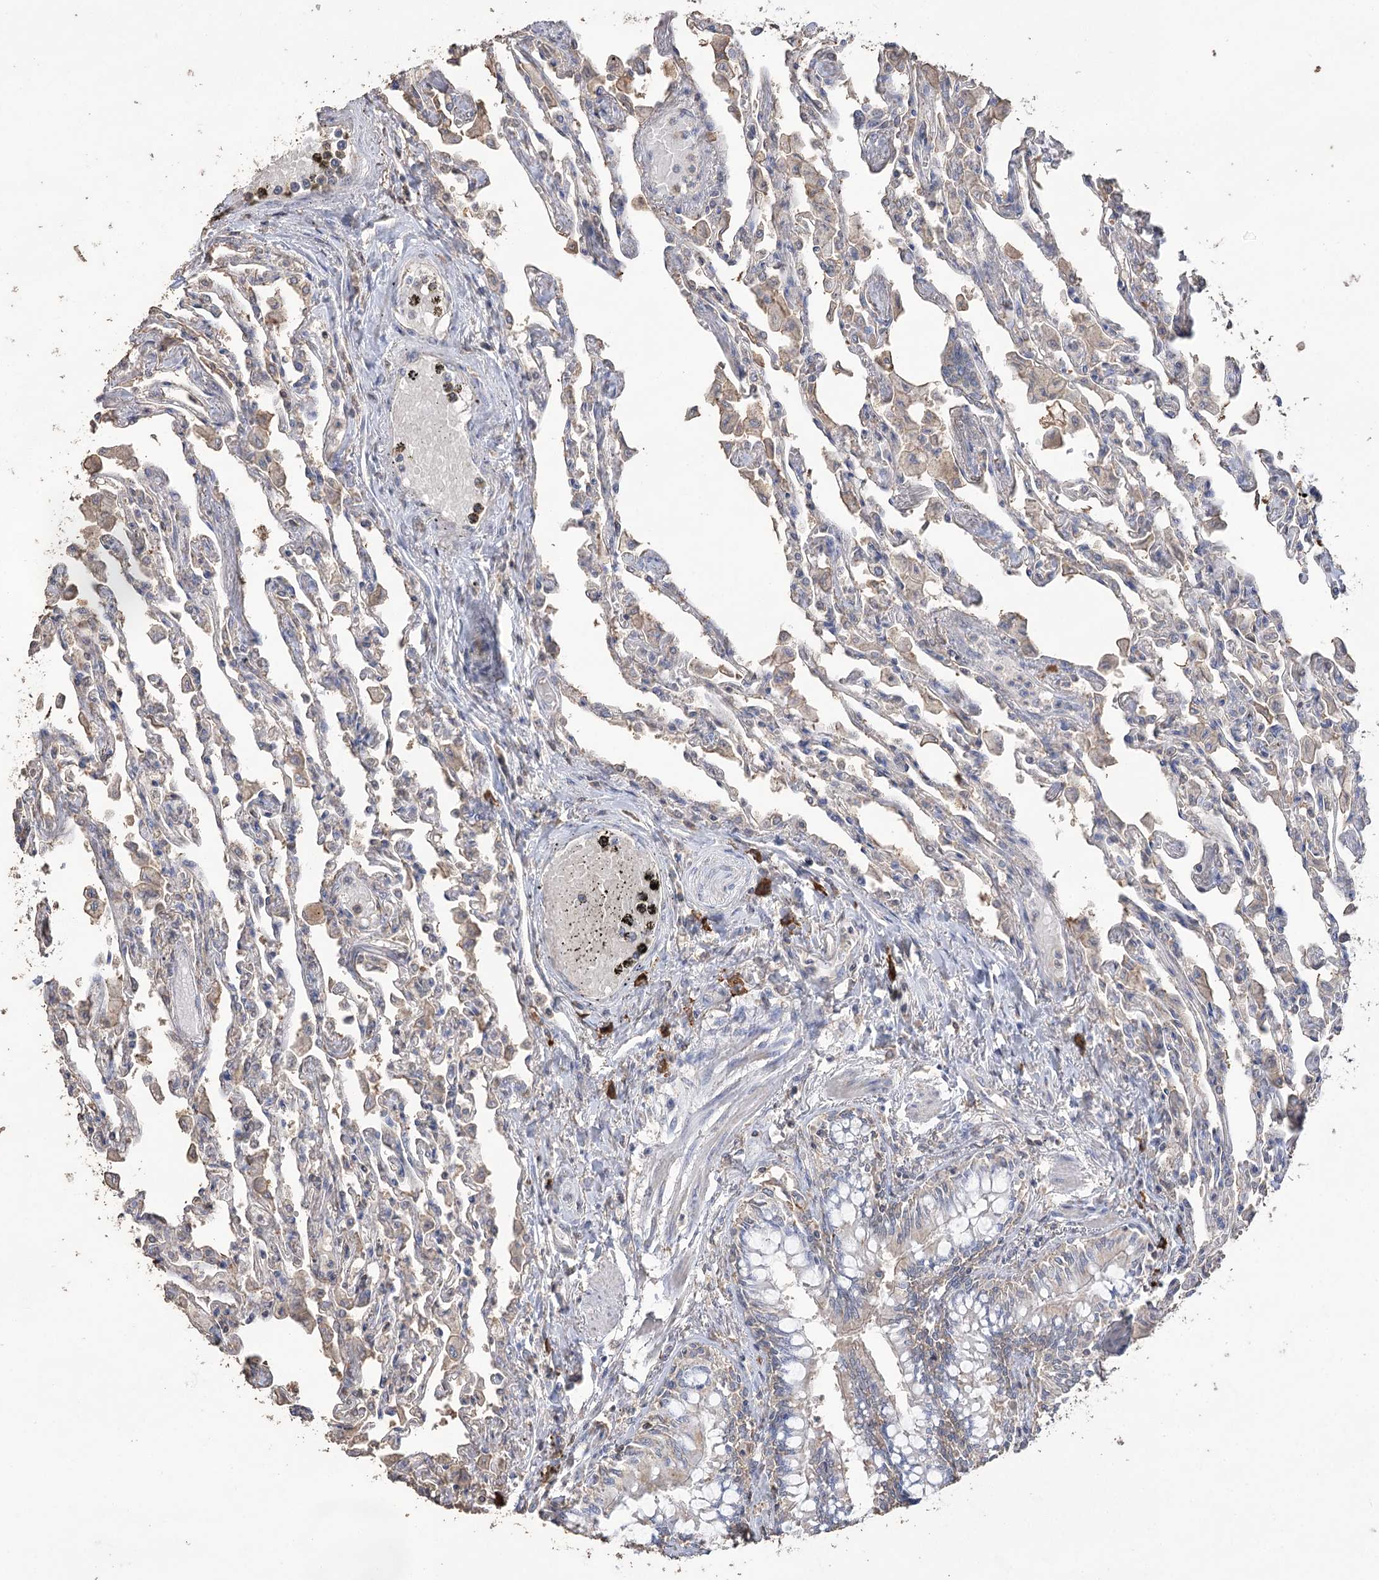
{"staining": {"intensity": "negative", "quantity": "none", "location": "none"}, "tissue": "lung", "cell_type": "Alveolar cells", "image_type": "normal", "snomed": [{"axis": "morphology", "description": "Normal tissue, NOS"}, {"axis": "topography", "description": "Bronchus"}, {"axis": "topography", "description": "Lung"}], "caption": "An IHC histopathology image of normal lung is shown. There is no staining in alveolar cells of lung. Nuclei are stained in blue.", "gene": "IREB2", "patient": {"sex": "female", "age": 49}}